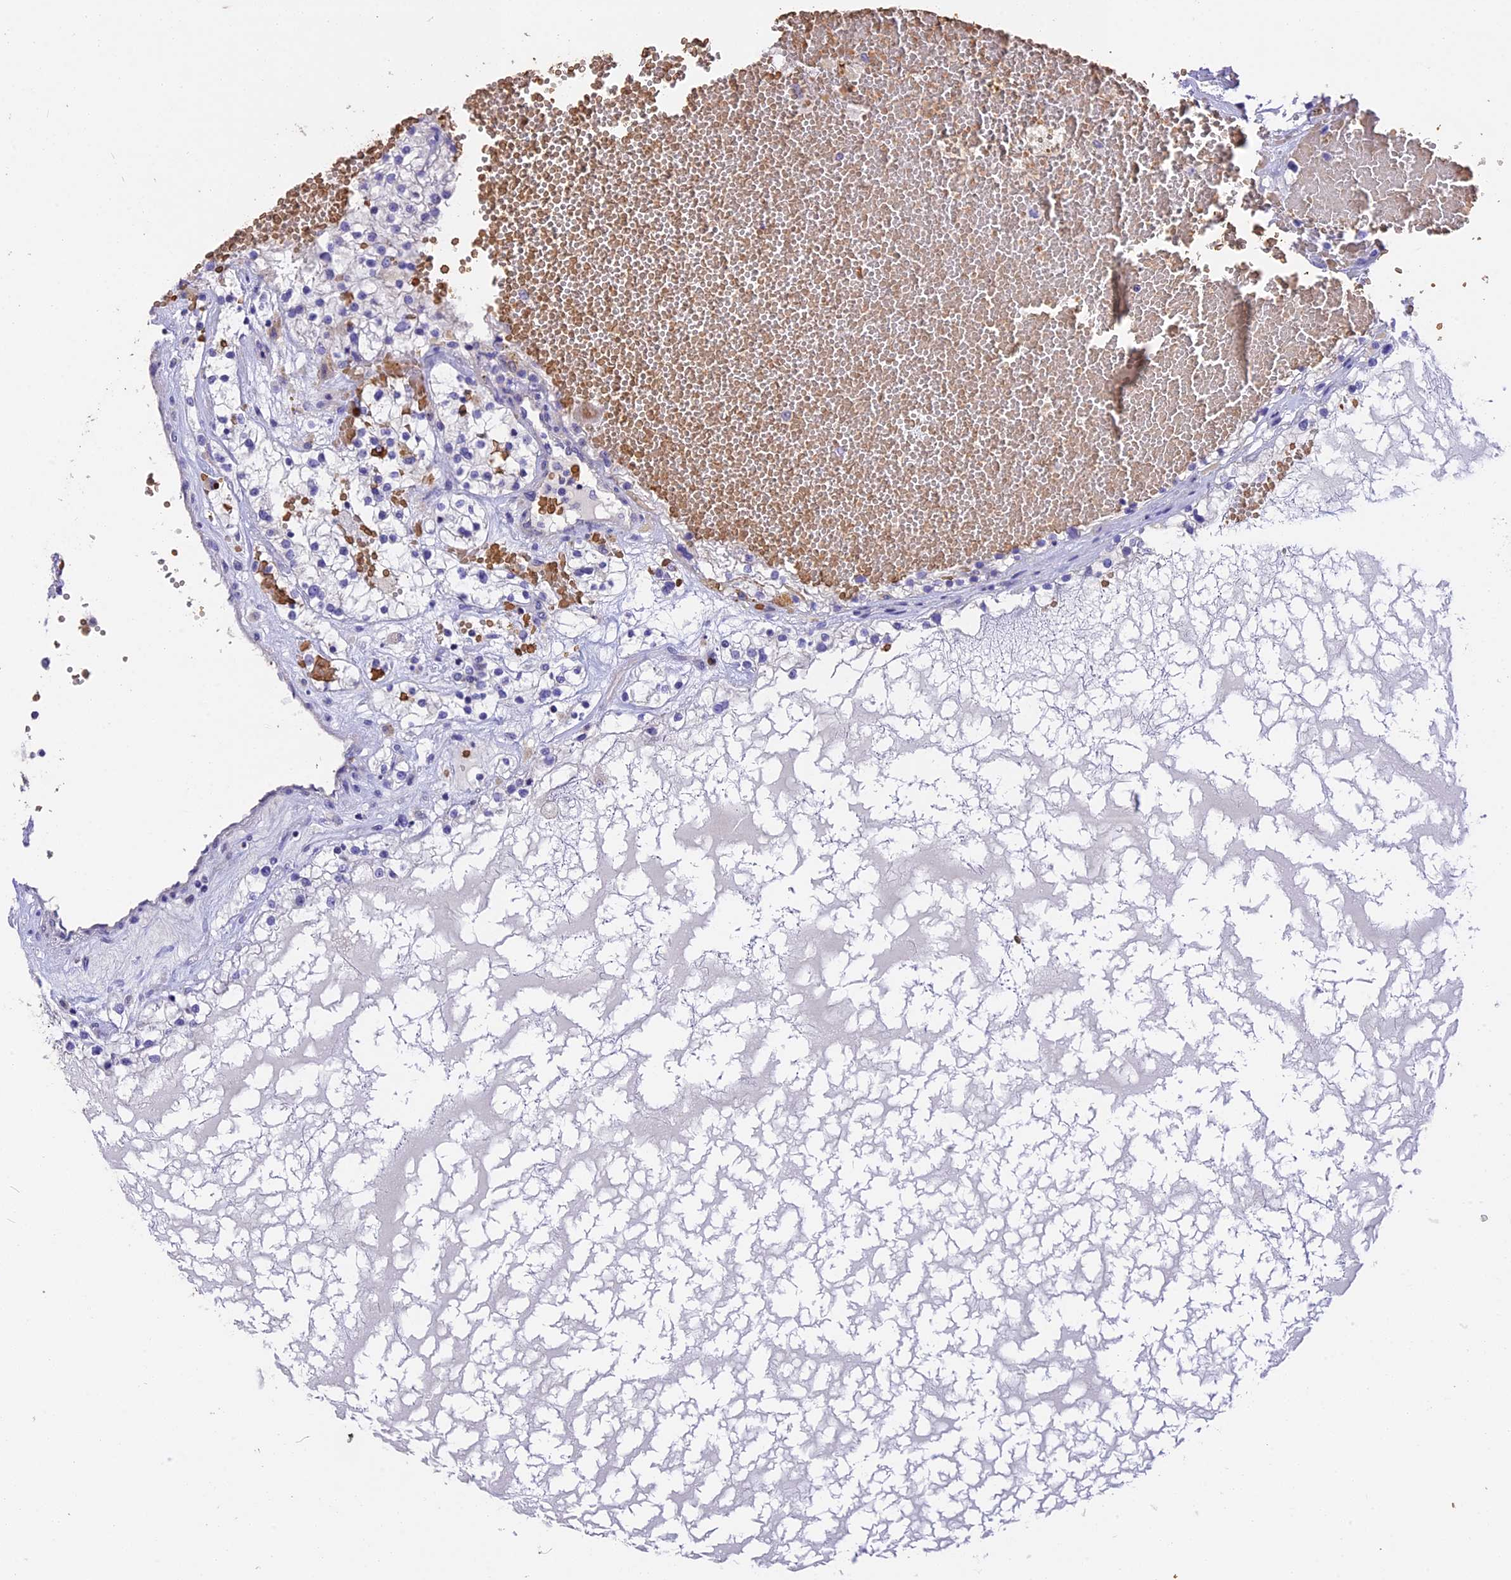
{"staining": {"intensity": "negative", "quantity": "none", "location": "none"}, "tissue": "renal cancer", "cell_type": "Tumor cells", "image_type": "cancer", "snomed": [{"axis": "morphology", "description": "Normal tissue, NOS"}, {"axis": "morphology", "description": "Adenocarcinoma, NOS"}, {"axis": "topography", "description": "Kidney"}], "caption": "IHC histopathology image of human renal adenocarcinoma stained for a protein (brown), which displays no positivity in tumor cells.", "gene": "TNNC2", "patient": {"sex": "male", "age": 68}}